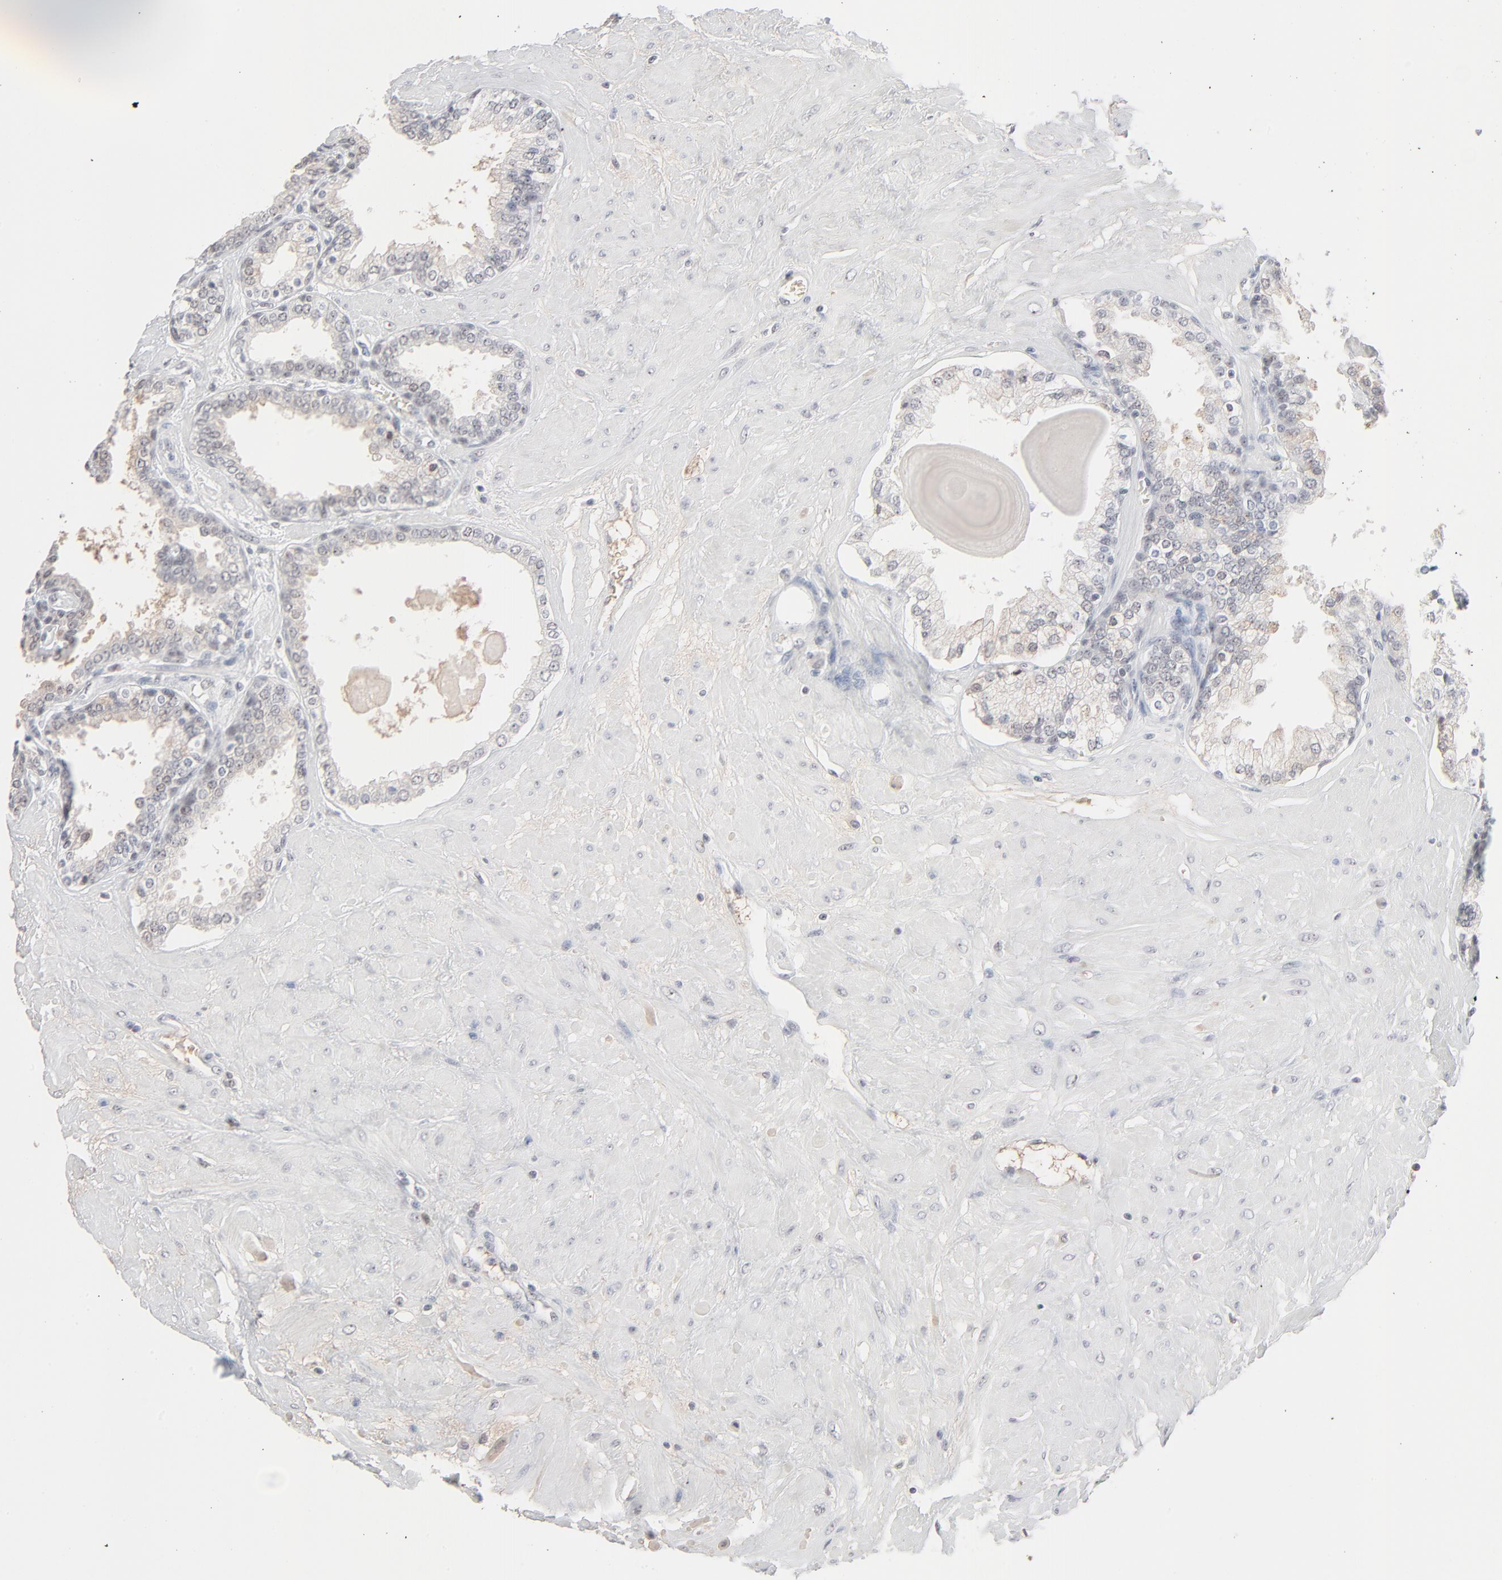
{"staining": {"intensity": "weak", "quantity": ">75%", "location": "nuclear"}, "tissue": "prostate", "cell_type": "Glandular cells", "image_type": "normal", "snomed": [{"axis": "morphology", "description": "Normal tissue, NOS"}, {"axis": "topography", "description": "Prostate"}], "caption": "Brown immunohistochemical staining in benign human prostate demonstrates weak nuclear expression in about >75% of glandular cells. (Stains: DAB (3,3'-diaminobenzidine) in brown, nuclei in blue, Microscopy: brightfield microscopy at high magnification).", "gene": "MPHOSPH6", "patient": {"sex": "male", "age": 51}}